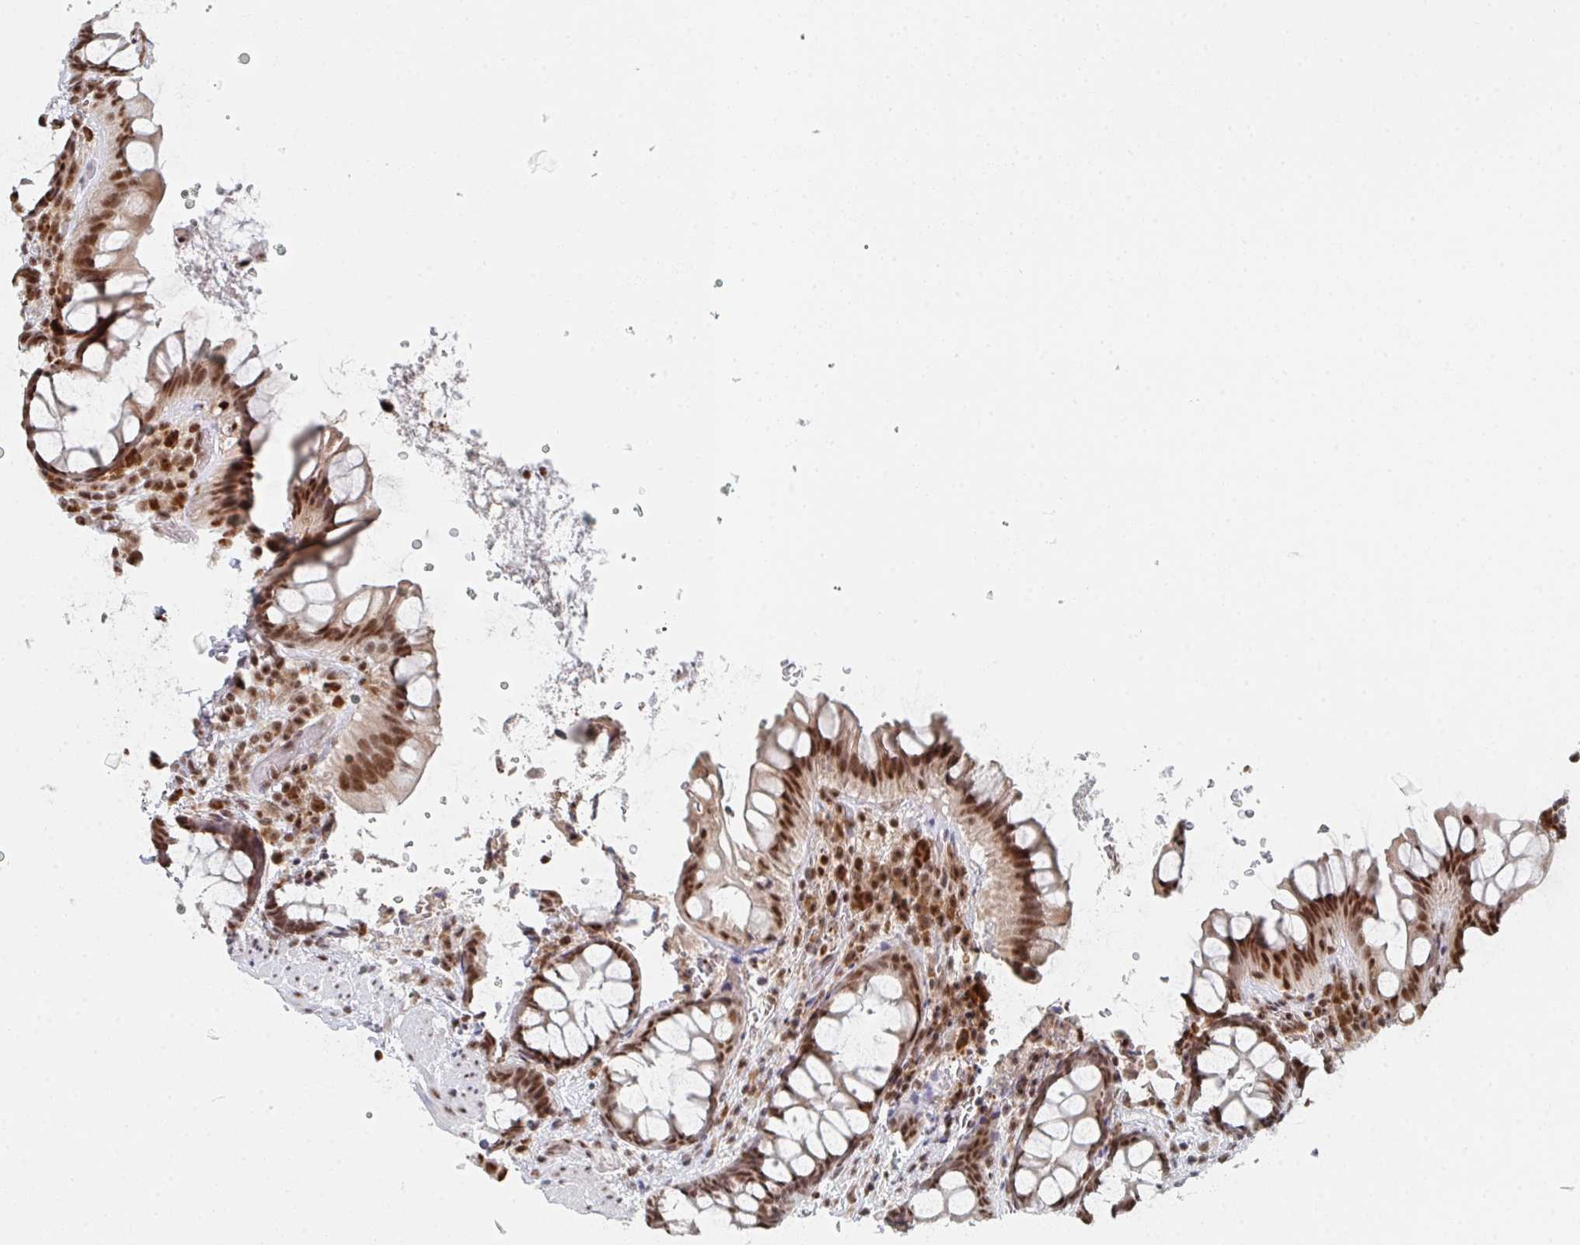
{"staining": {"intensity": "moderate", "quantity": ">75%", "location": "nuclear"}, "tissue": "rectum", "cell_type": "Glandular cells", "image_type": "normal", "snomed": [{"axis": "morphology", "description": "Normal tissue, NOS"}, {"axis": "topography", "description": "Rectum"}, {"axis": "topography", "description": "Peripheral nerve tissue"}], "caption": "Moderate nuclear positivity is seen in about >75% of glandular cells in normal rectum.", "gene": "MBNL1", "patient": {"sex": "female", "age": 69}}